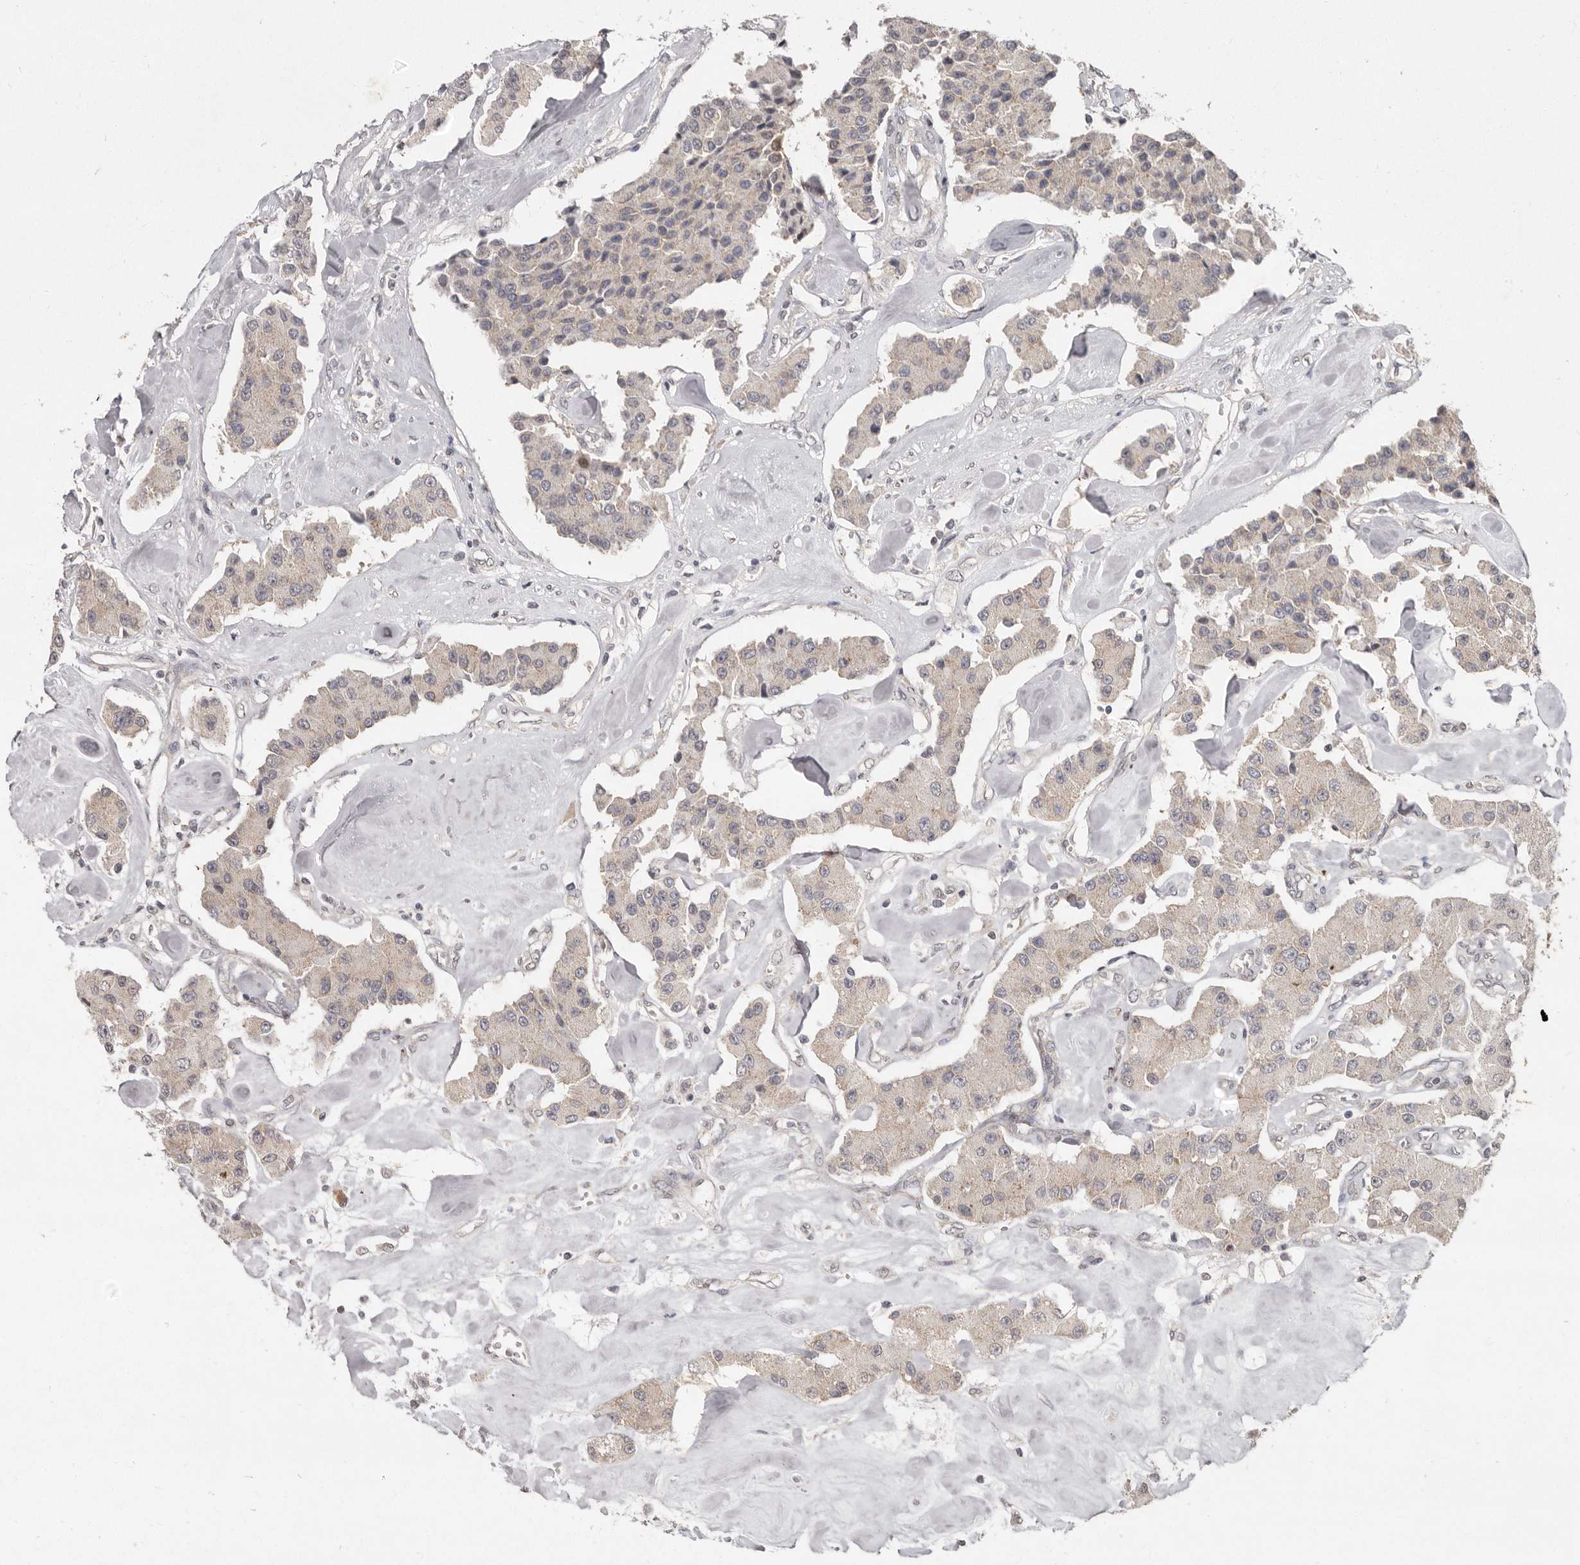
{"staining": {"intensity": "weak", "quantity": ">75%", "location": "cytoplasmic/membranous"}, "tissue": "carcinoid", "cell_type": "Tumor cells", "image_type": "cancer", "snomed": [{"axis": "morphology", "description": "Carcinoid, malignant, NOS"}, {"axis": "topography", "description": "Pancreas"}], "caption": "Carcinoid stained for a protein shows weak cytoplasmic/membranous positivity in tumor cells.", "gene": "LINGO2", "patient": {"sex": "male", "age": 41}}